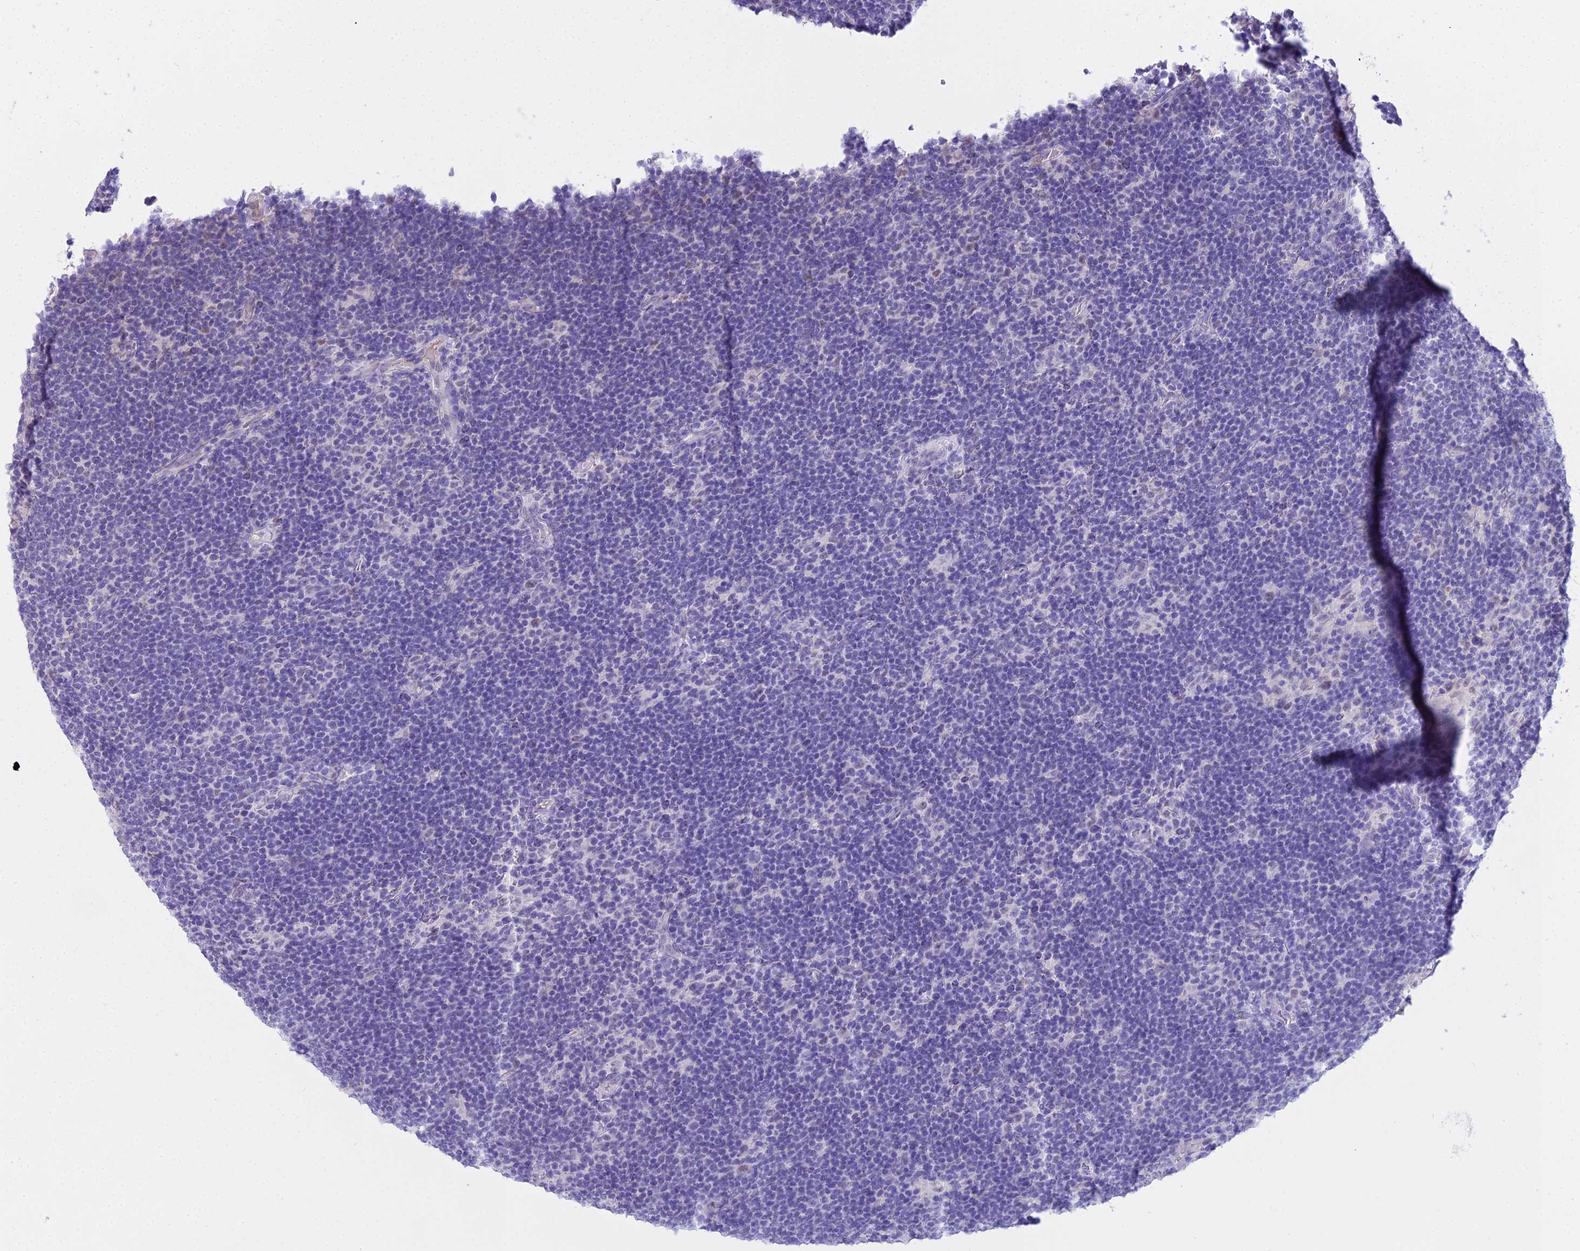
{"staining": {"intensity": "negative", "quantity": "none", "location": "none"}, "tissue": "lymphoma", "cell_type": "Tumor cells", "image_type": "cancer", "snomed": [{"axis": "morphology", "description": "Hodgkin's disease, NOS"}, {"axis": "topography", "description": "Lymph node"}], "caption": "This is a histopathology image of immunohistochemistry (IHC) staining of Hodgkin's disease, which shows no positivity in tumor cells.", "gene": "MAT2A", "patient": {"sex": "female", "age": 57}}